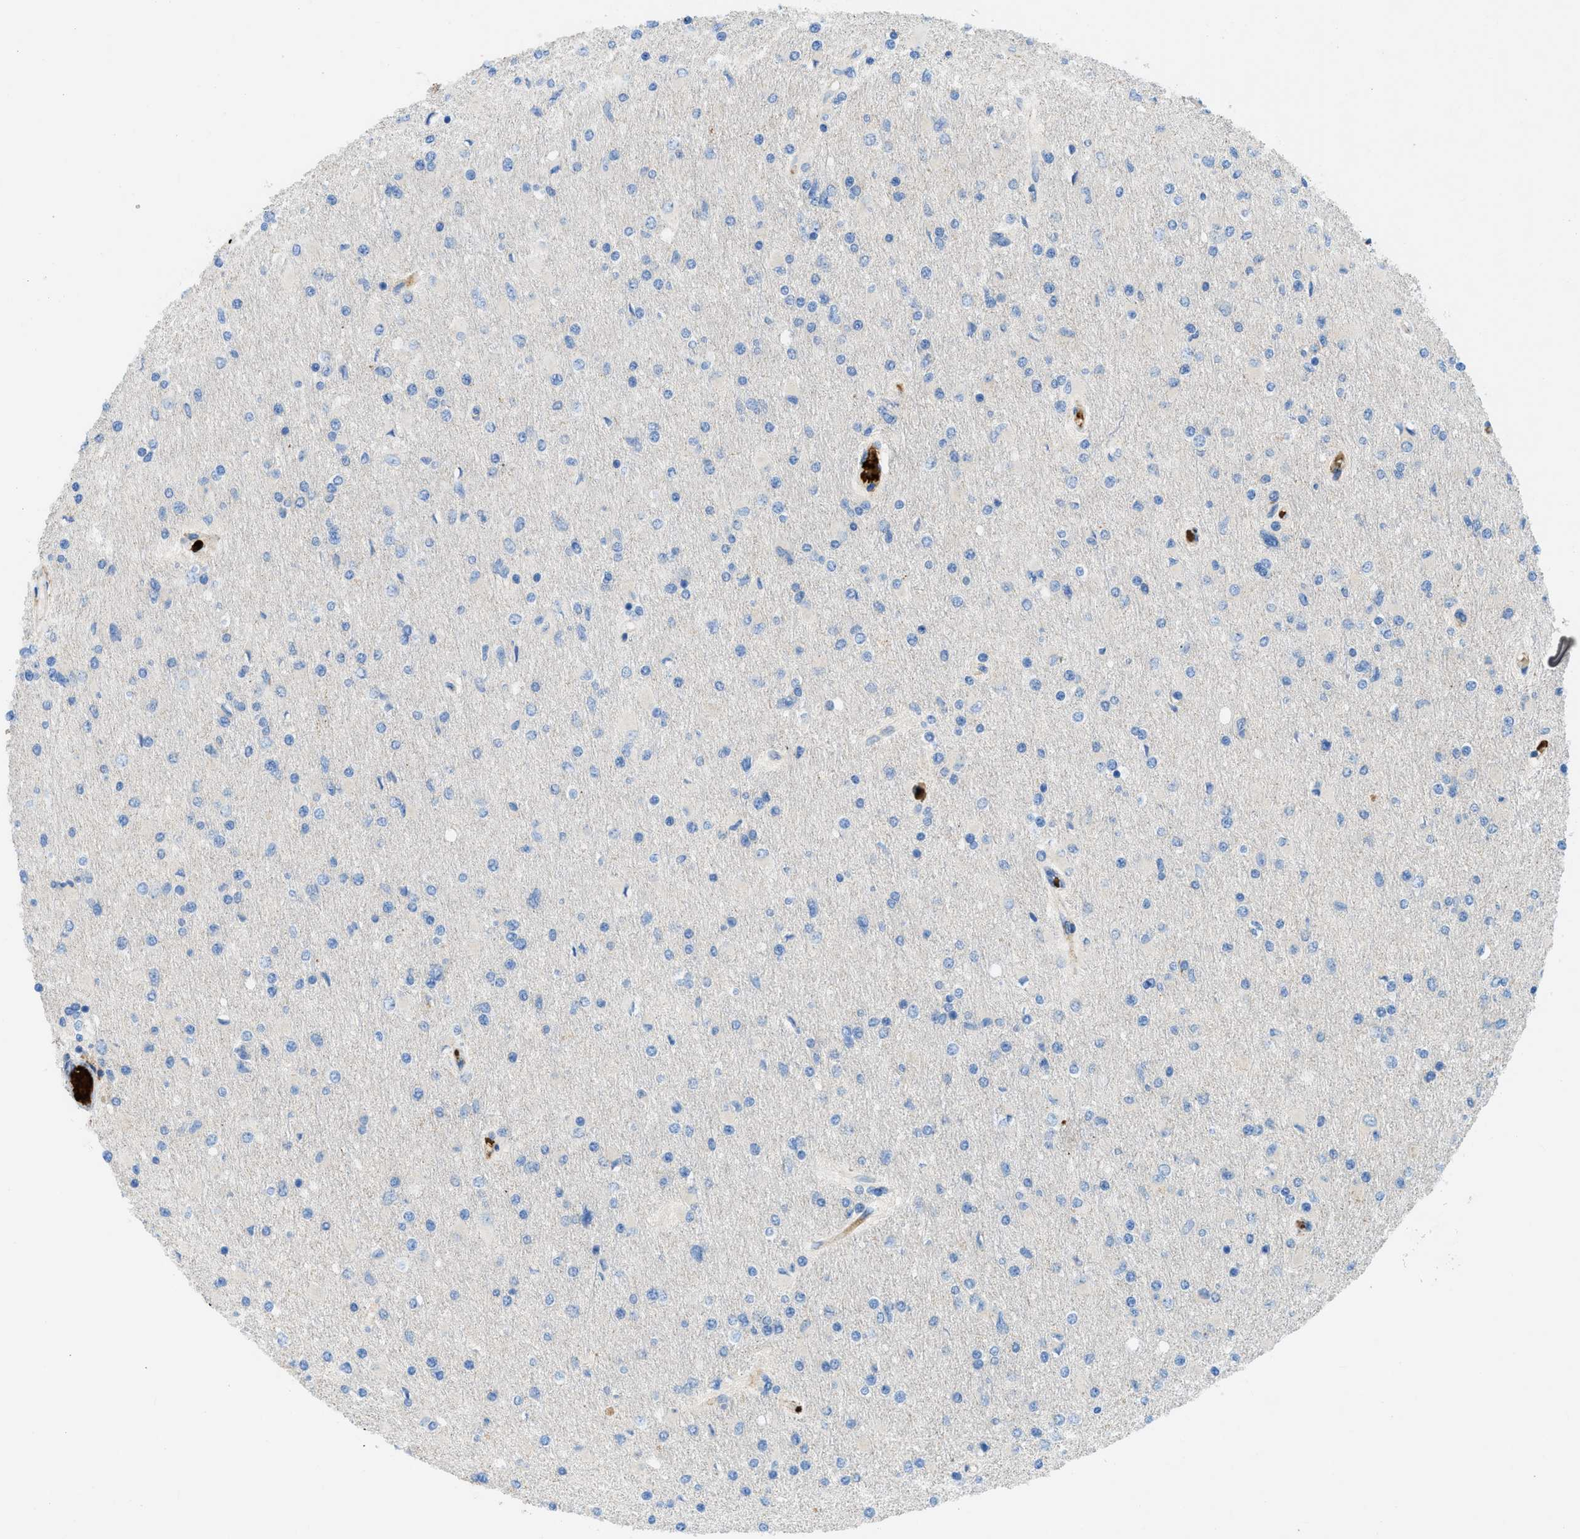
{"staining": {"intensity": "negative", "quantity": "none", "location": "none"}, "tissue": "glioma", "cell_type": "Tumor cells", "image_type": "cancer", "snomed": [{"axis": "morphology", "description": "Glioma, malignant, High grade"}, {"axis": "topography", "description": "Cerebral cortex"}], "caption": "DAB (3,3'-diaminobenzidine) immunohistochemical staining of human high-grade glioma (malignant) exhibits no significant staining in tumor cells.", "gene": "ZNF831", "patient": {"sex": "female", "age": 36}}